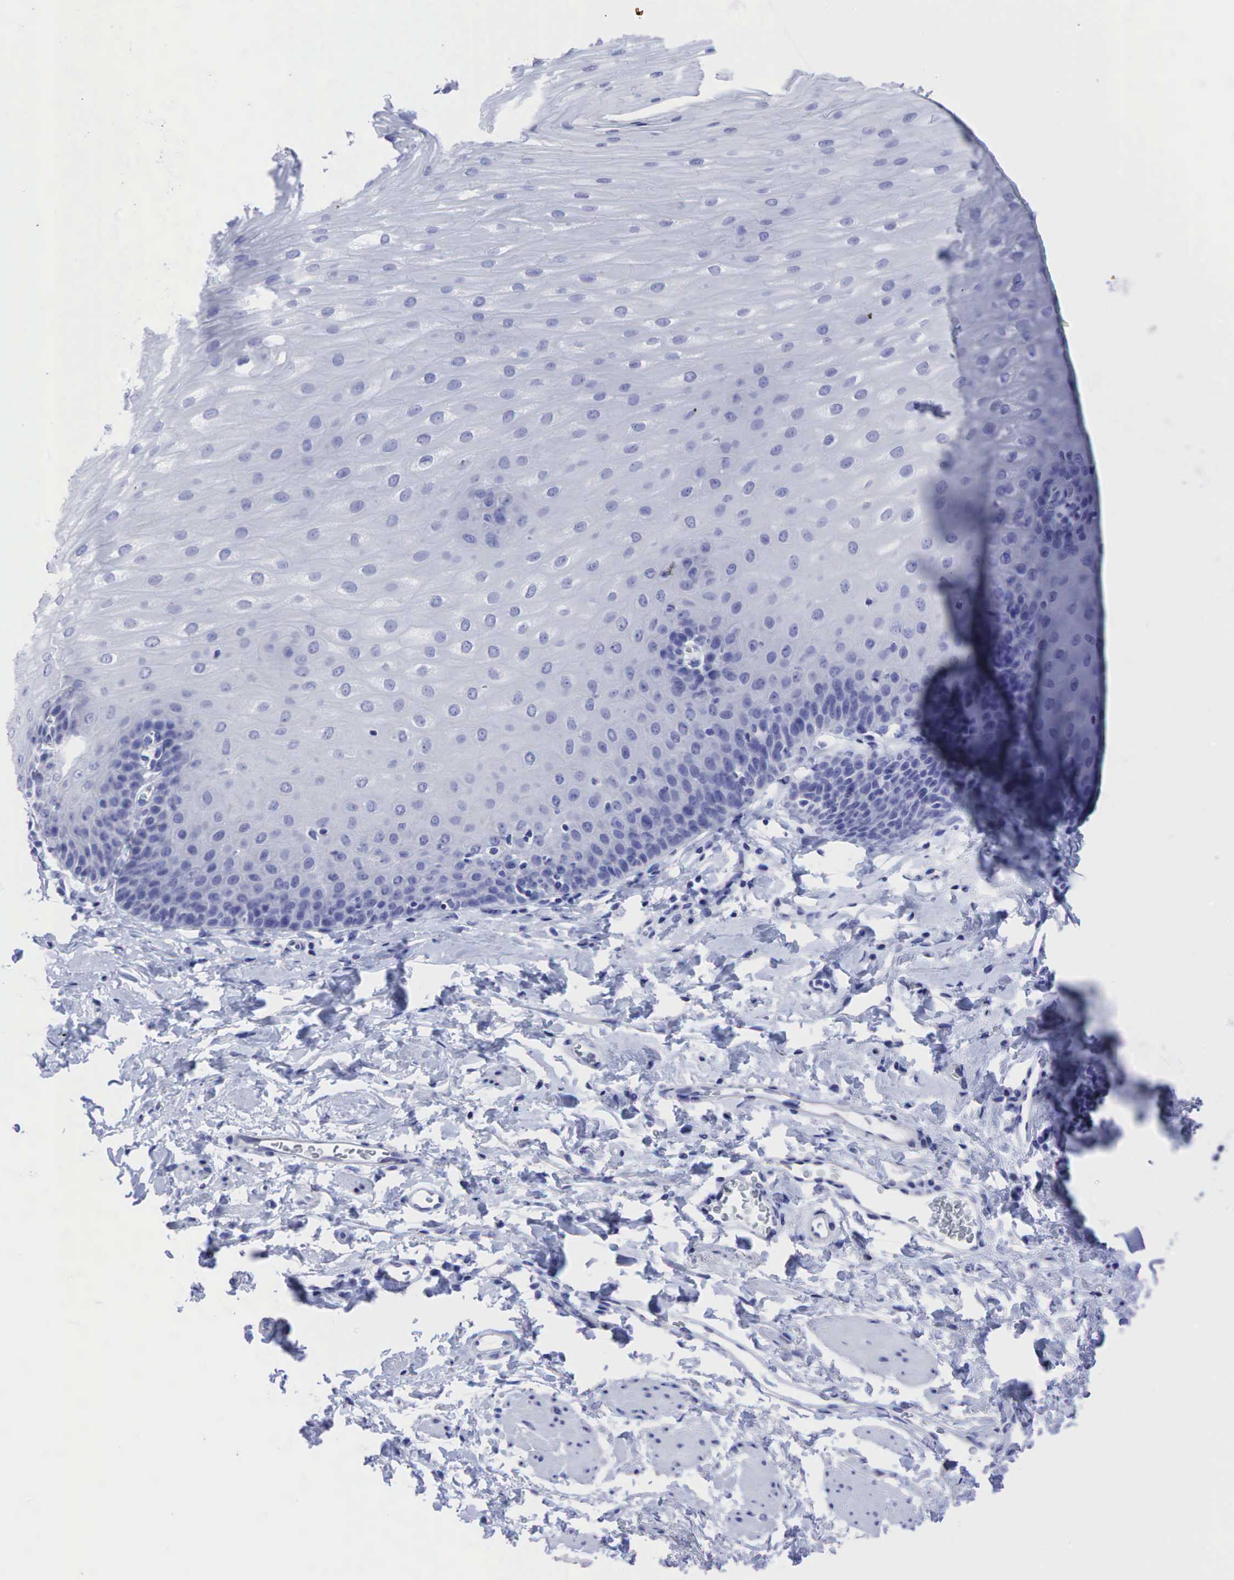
{"staining": {"intensity": "negative", "quantity": "none", "location": "none"}, "tissue": "esophagus", "cell_type": "Squamous epithelial cells", "image_type": "normal", "snomed": [{"axis": "morphology", "description": "Normal tissue, NOS"}, {"axis": "topography", "description": "Esophagus"}], "caption": "This is an IHC micrograph of normal human esophagus. There is no staining in squamous epithelial cells.", "gene": "TNFRSF8", "patient": {"sex": "male", "age": 70}}